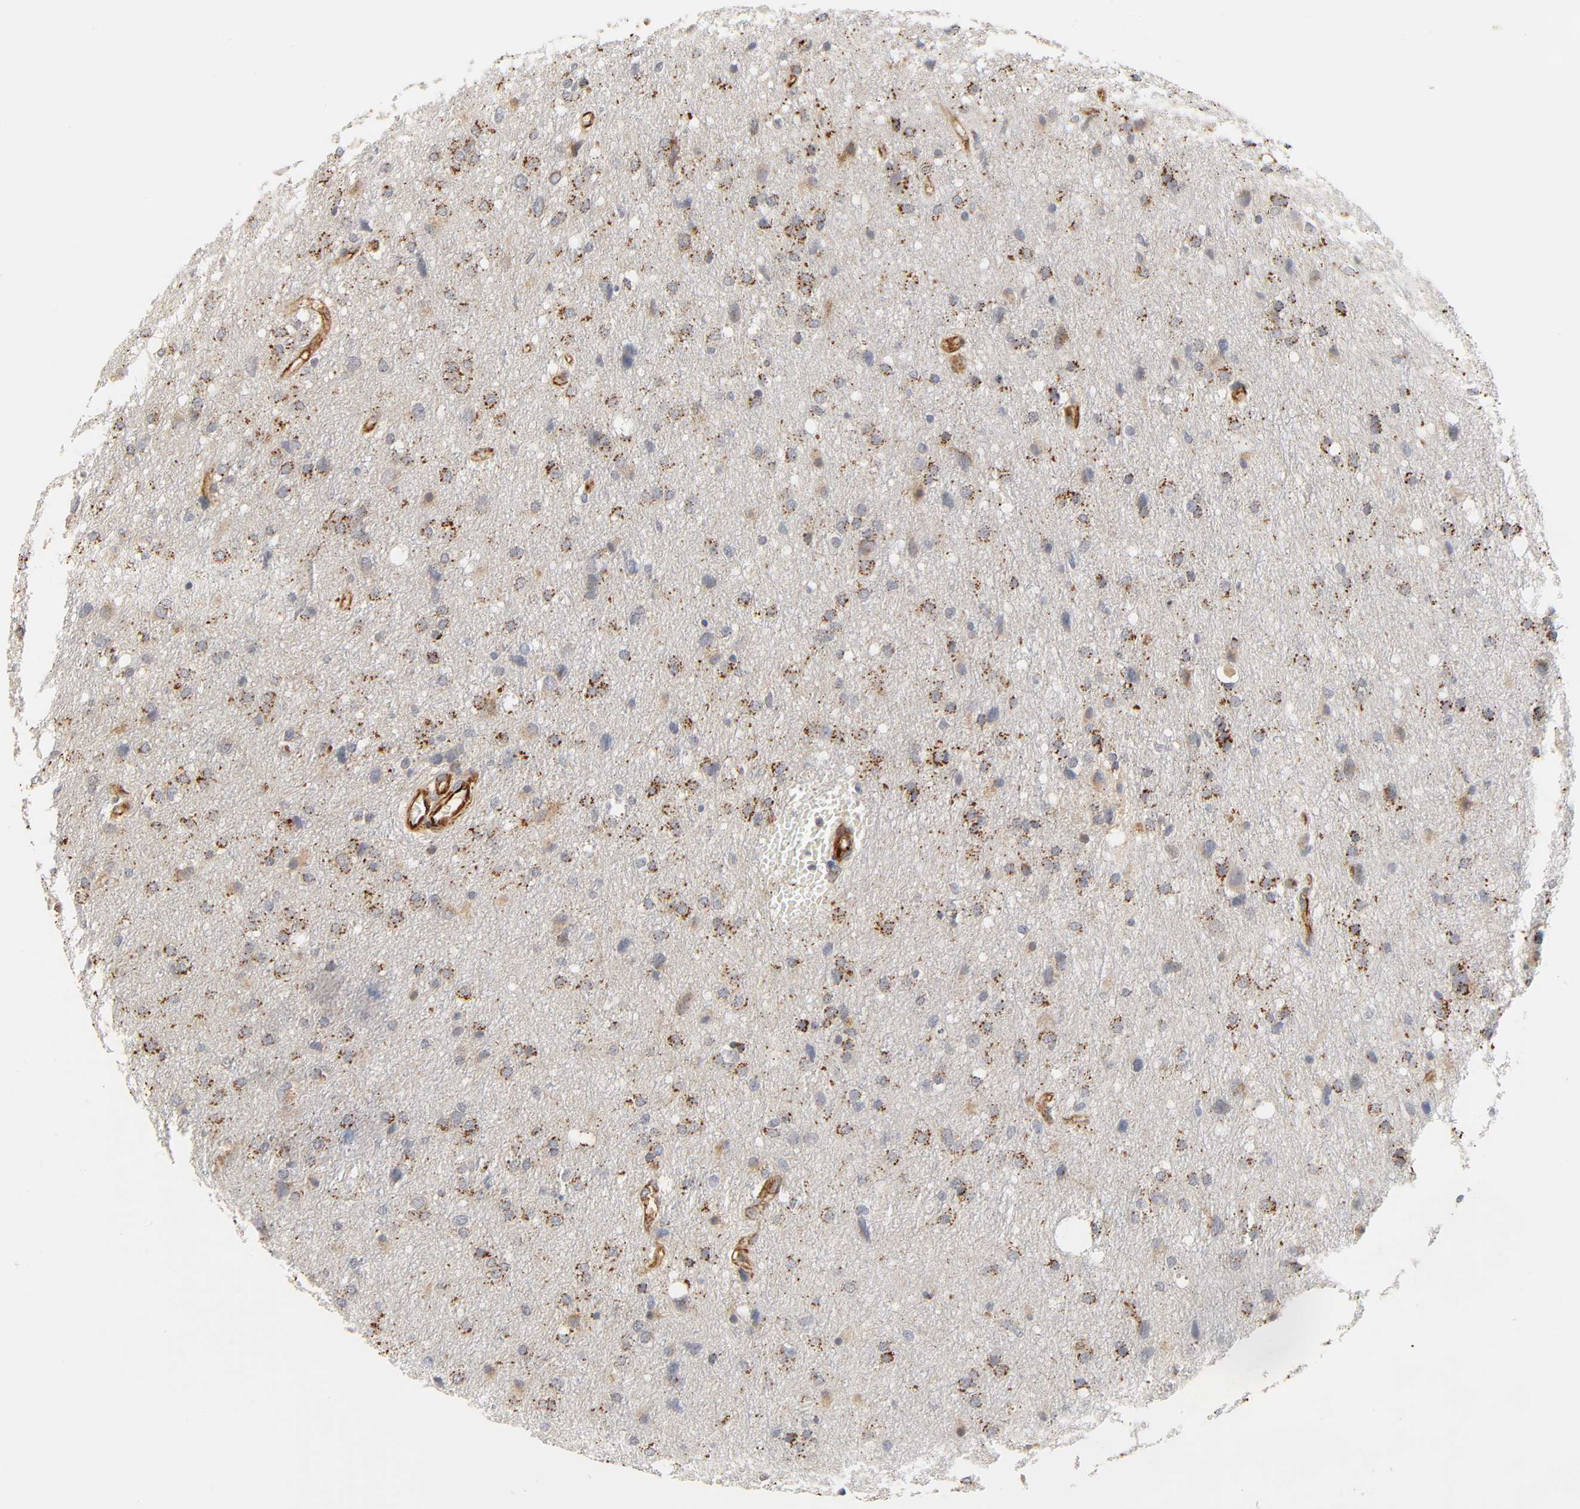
{"staining": {"intensity": "strong", "quantity": ">75%", "location": "cytoplasmic/membranous"}, "tissue": "glioma", "cell_type": "Tumor cells", "image_type": "cancer", "snomed": [{"axis": "morphology", "description": "Glioma, malignant, High grade"}, {"axis": "topography", "description": "Brain"}], "caption": "DAB (3,3'-diaminobenzidine) immunohistochemical staining of malignant glioma (high-grade) exhibits strong cytoplasmic/membranous protein staining in approximately >75% of tumor cells.", "gene": "REEP6", "patient": {"sex": "female", "age": 59}}